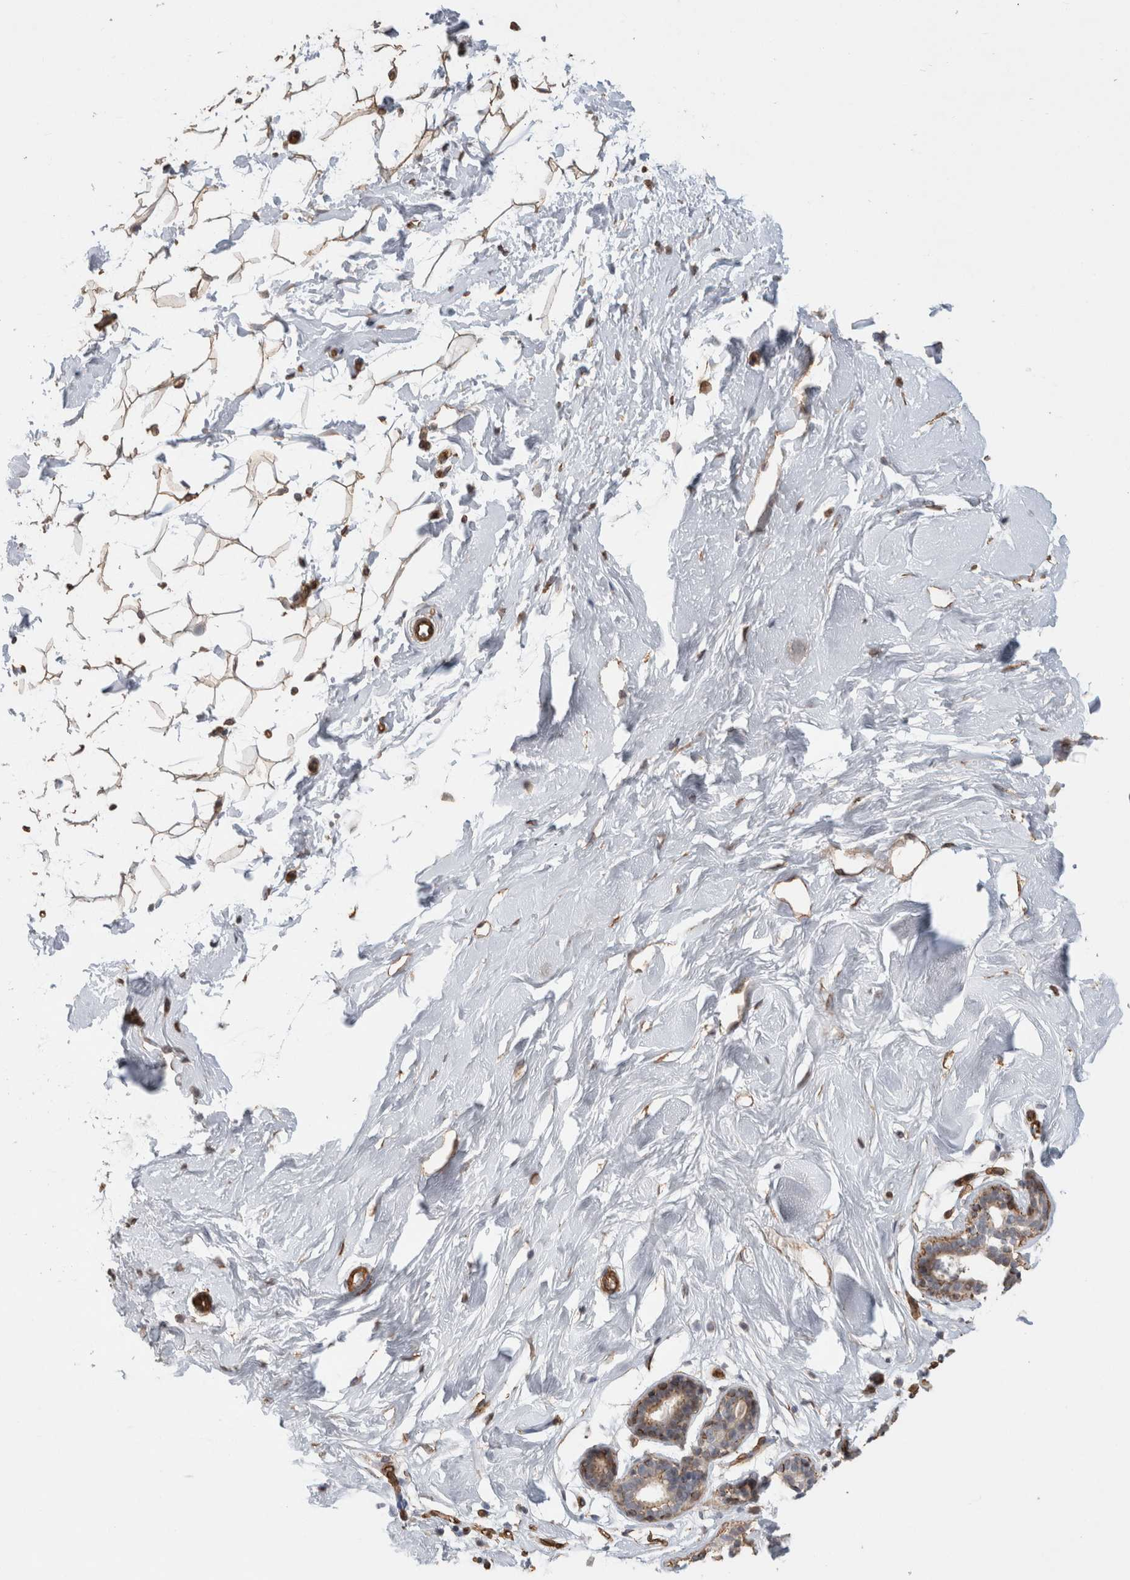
{"staining": {"intensity": "moderate", "quantity": ">75%", "location": "cytoplasmic/membranous"}, "tissue": "breast", "cell_type": "Adipocytes", "image_type": "normal", "snomed": [{"axis": "morphology", "description": "Normal tissue, NOS"}, {"axis": "topography", "description": "Breast"}], "caption": "A brown stain shows moderate cytoplasmic/membranous staining of a protein in adipocytes of normal breast.", "gene": "CAAP1", "patient": {"sex": "female", "age": 23}}